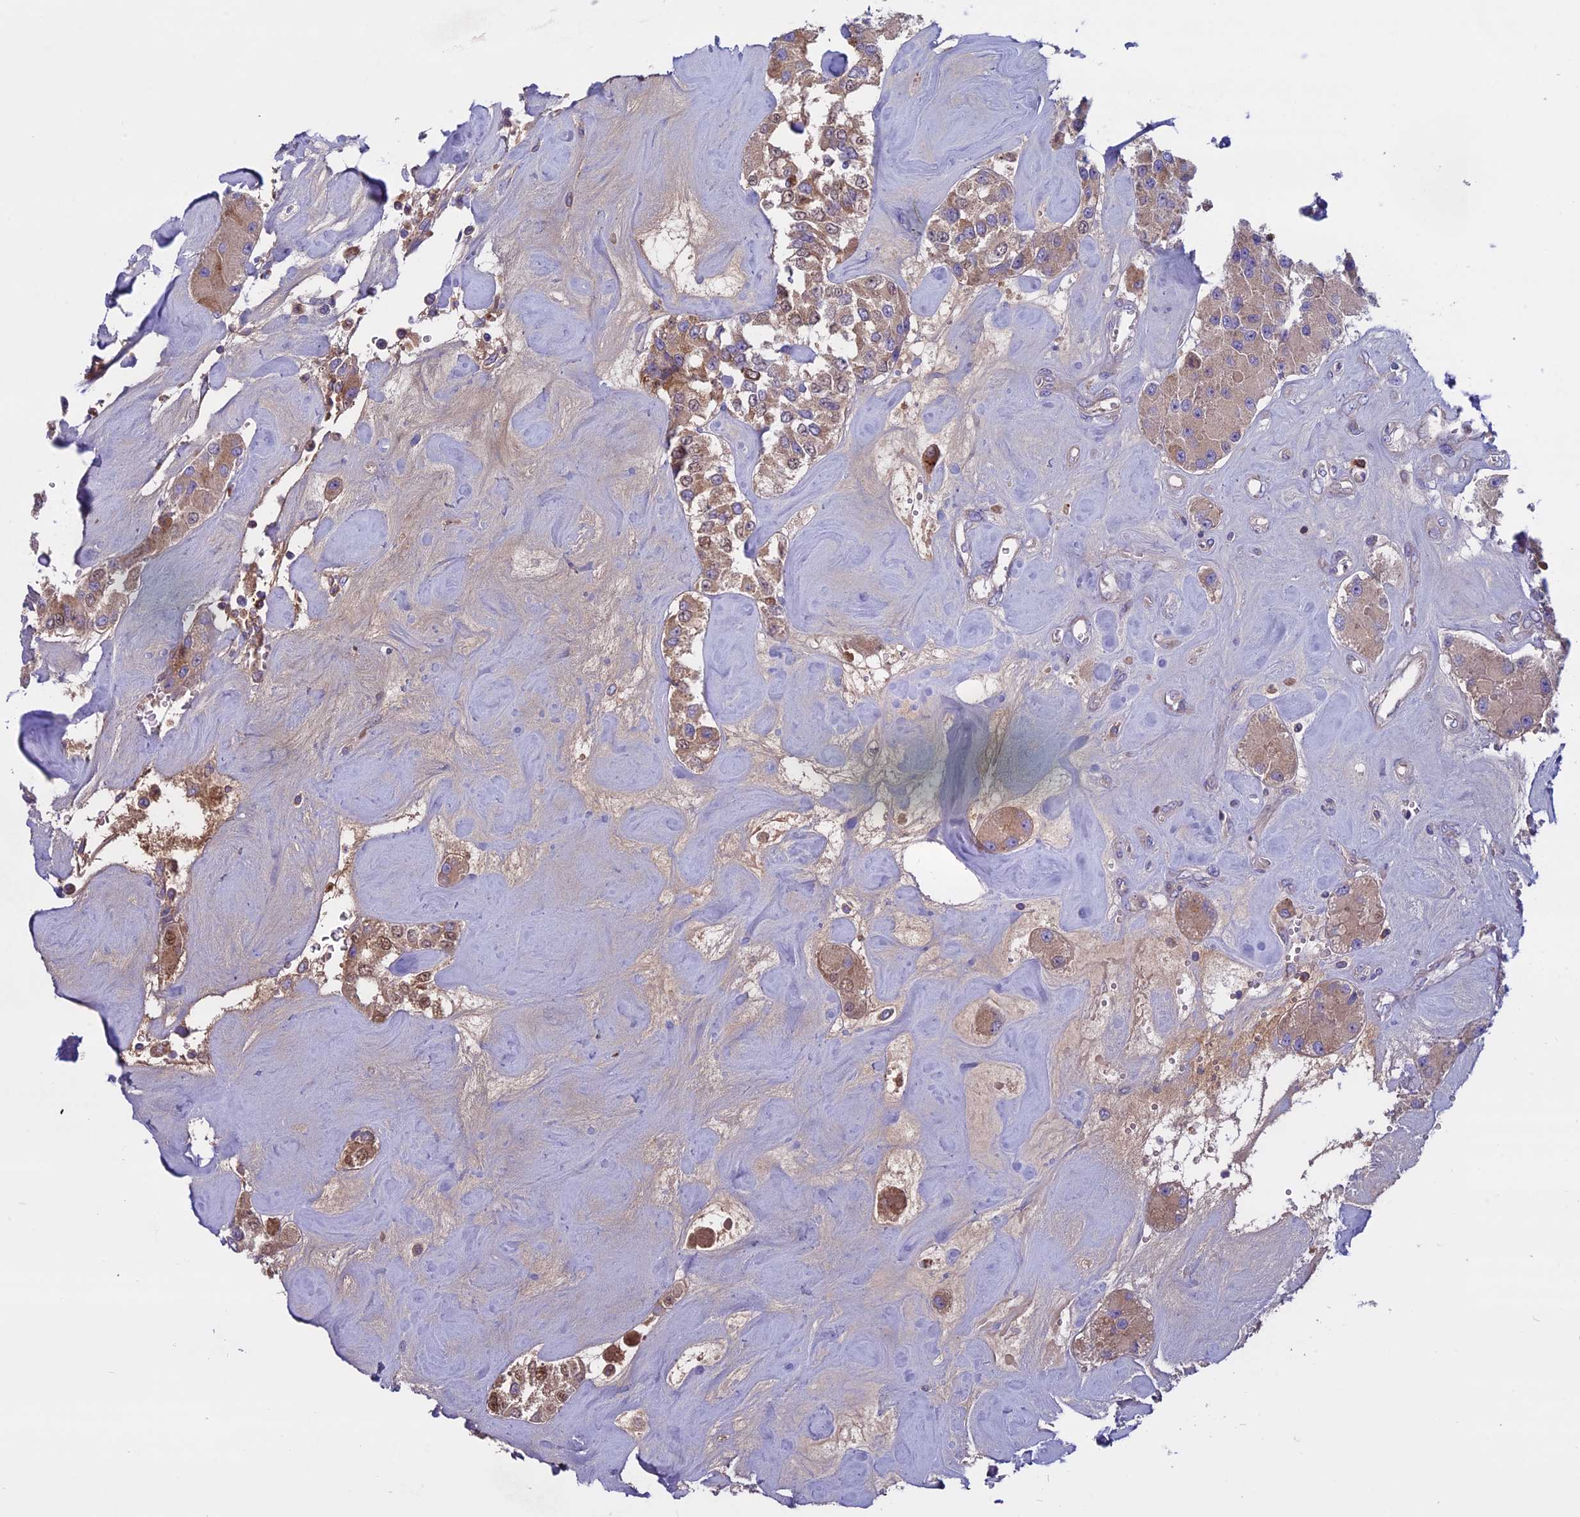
{"staining": {"intensity": "moderate", "quantity": ">75%", "location": "cytoplasmic/membranous"}, "tissue": "carcinoid", "cell_type": "Tumor cells", "image_type": "cancer", "snomed": [{"axis": "morphology", "description": "Carcinoid, malignant, NOS"}, {"axis": "topography", "description": "Pancreas"}], "caption": "This micrograph demonstrates IHC staining of carcinoid, with medium moderate cytoplasmic/membranous positivity in about >75% of tumor cells.", "gene": "DCTN5", "patient": {"sex": "male", "age": 41}}